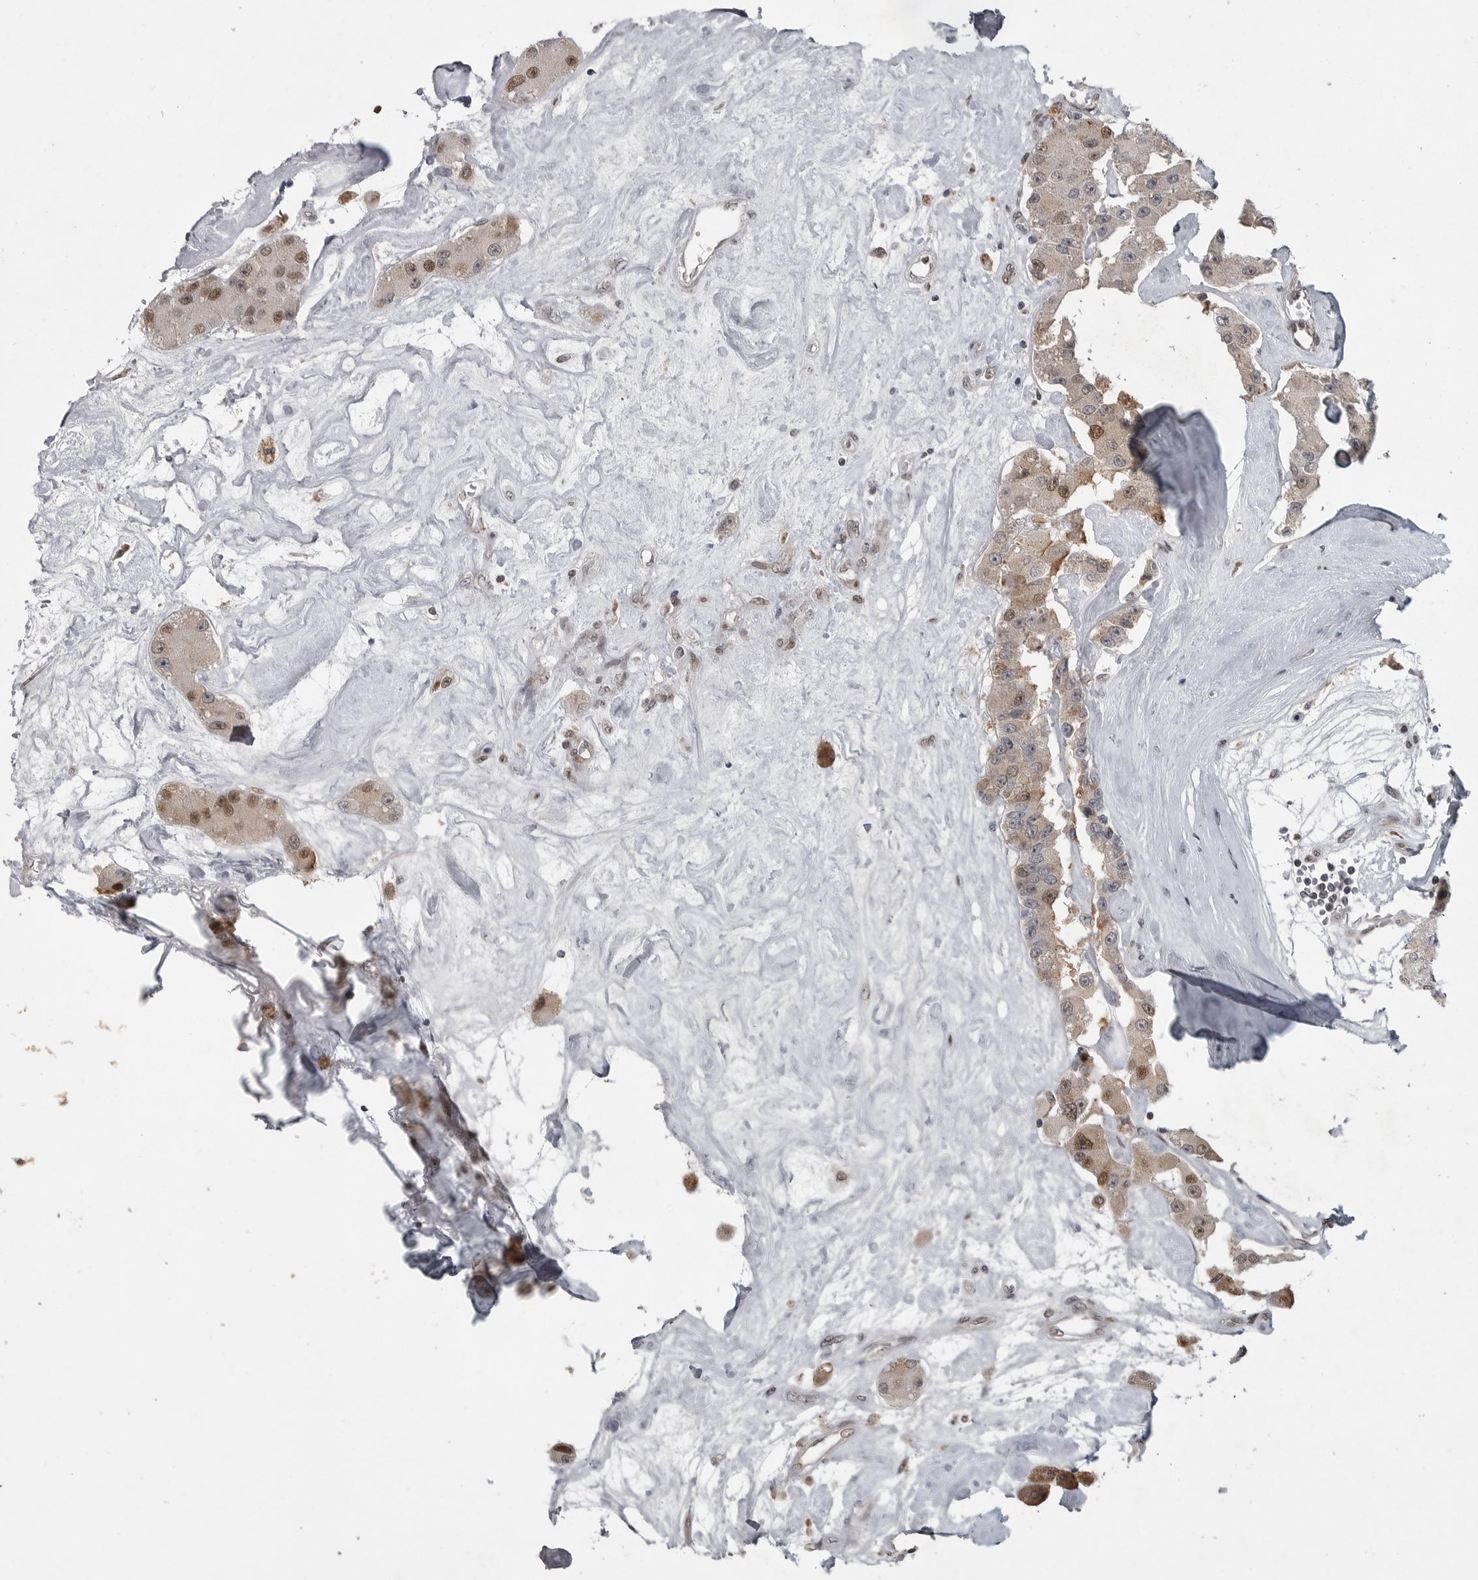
{"staining": {"intensity": "moderate", "quantity": ">75%", "location": "nuclear"}, "tissue": "carcinoid", "cell_type": "Tumor cells", "image_type": "cancer", "snomed": [{"axis": "morphology", "description": "Carcinoid, malignant, NOS"}, {"axis": "topography", "description": "Pancreas"}], "caption": "Protein staining demonstrates moderate nuclear staining in approximately >75% of tumor cells in carcinoid. The protein of interest is shown in brown color, while the nuclei are stained blue.", "gene": "C8orf58", "patient": {"sex": "male", "age": 41}}